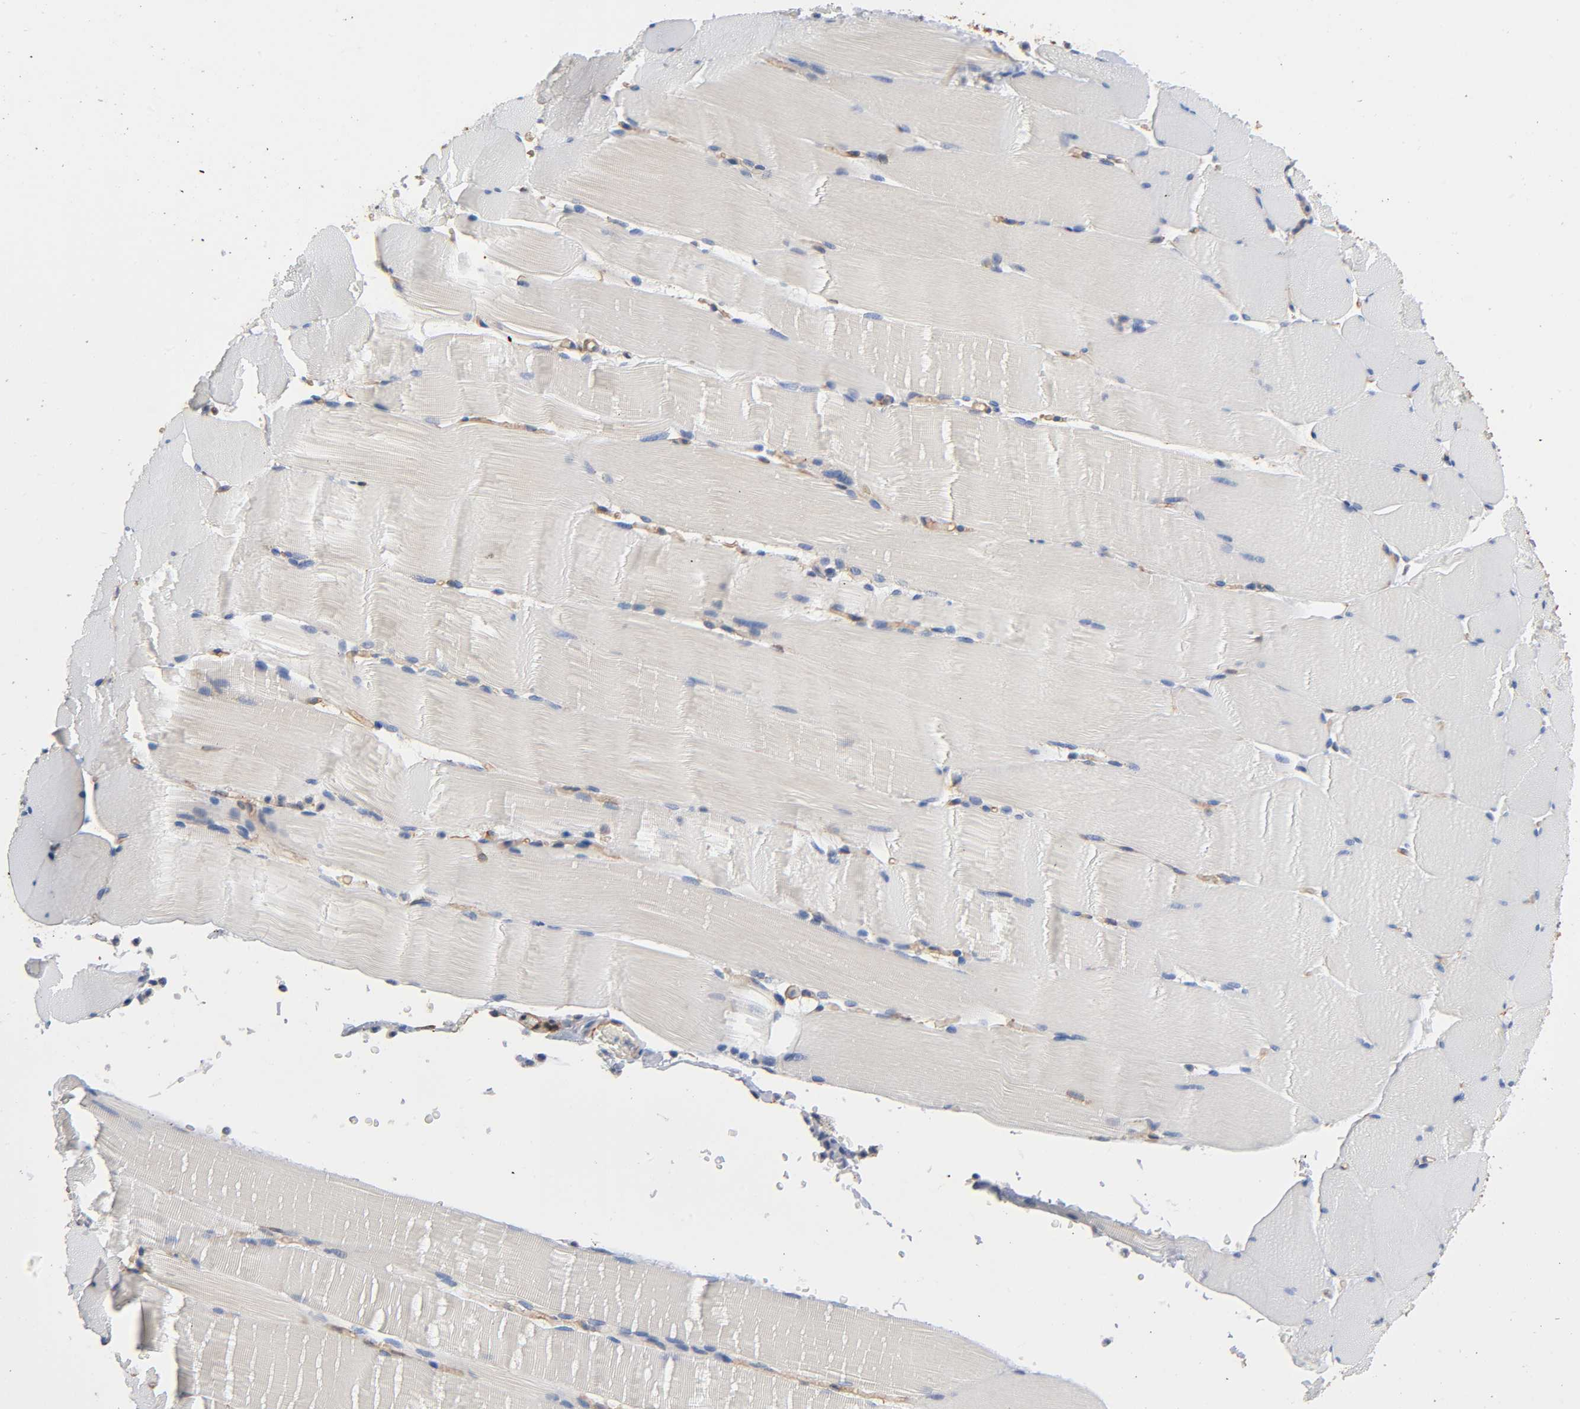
{"staining": {"intensity": "negative", "quantity": "none", "location": "none"}, "tissue": "skeletal muscle", "cell_type": "Myocytes", "image_type": "normal", "snomed": [{"axis": "morphology", "description": "Normal tissue, NOS"}, {"axis": "topography", "description": "Skeletal muscle"}], "caption": "Myocytes are negative for brown protein staining in normal skeletal muscle. The staining is performed using DAB (3,3'-diaminobenzidine) brown chromogen with nuclei counter-stained in using hematoxylin.", "gene": "MARS1", "patient": {"sex": "male", "age": 62}}